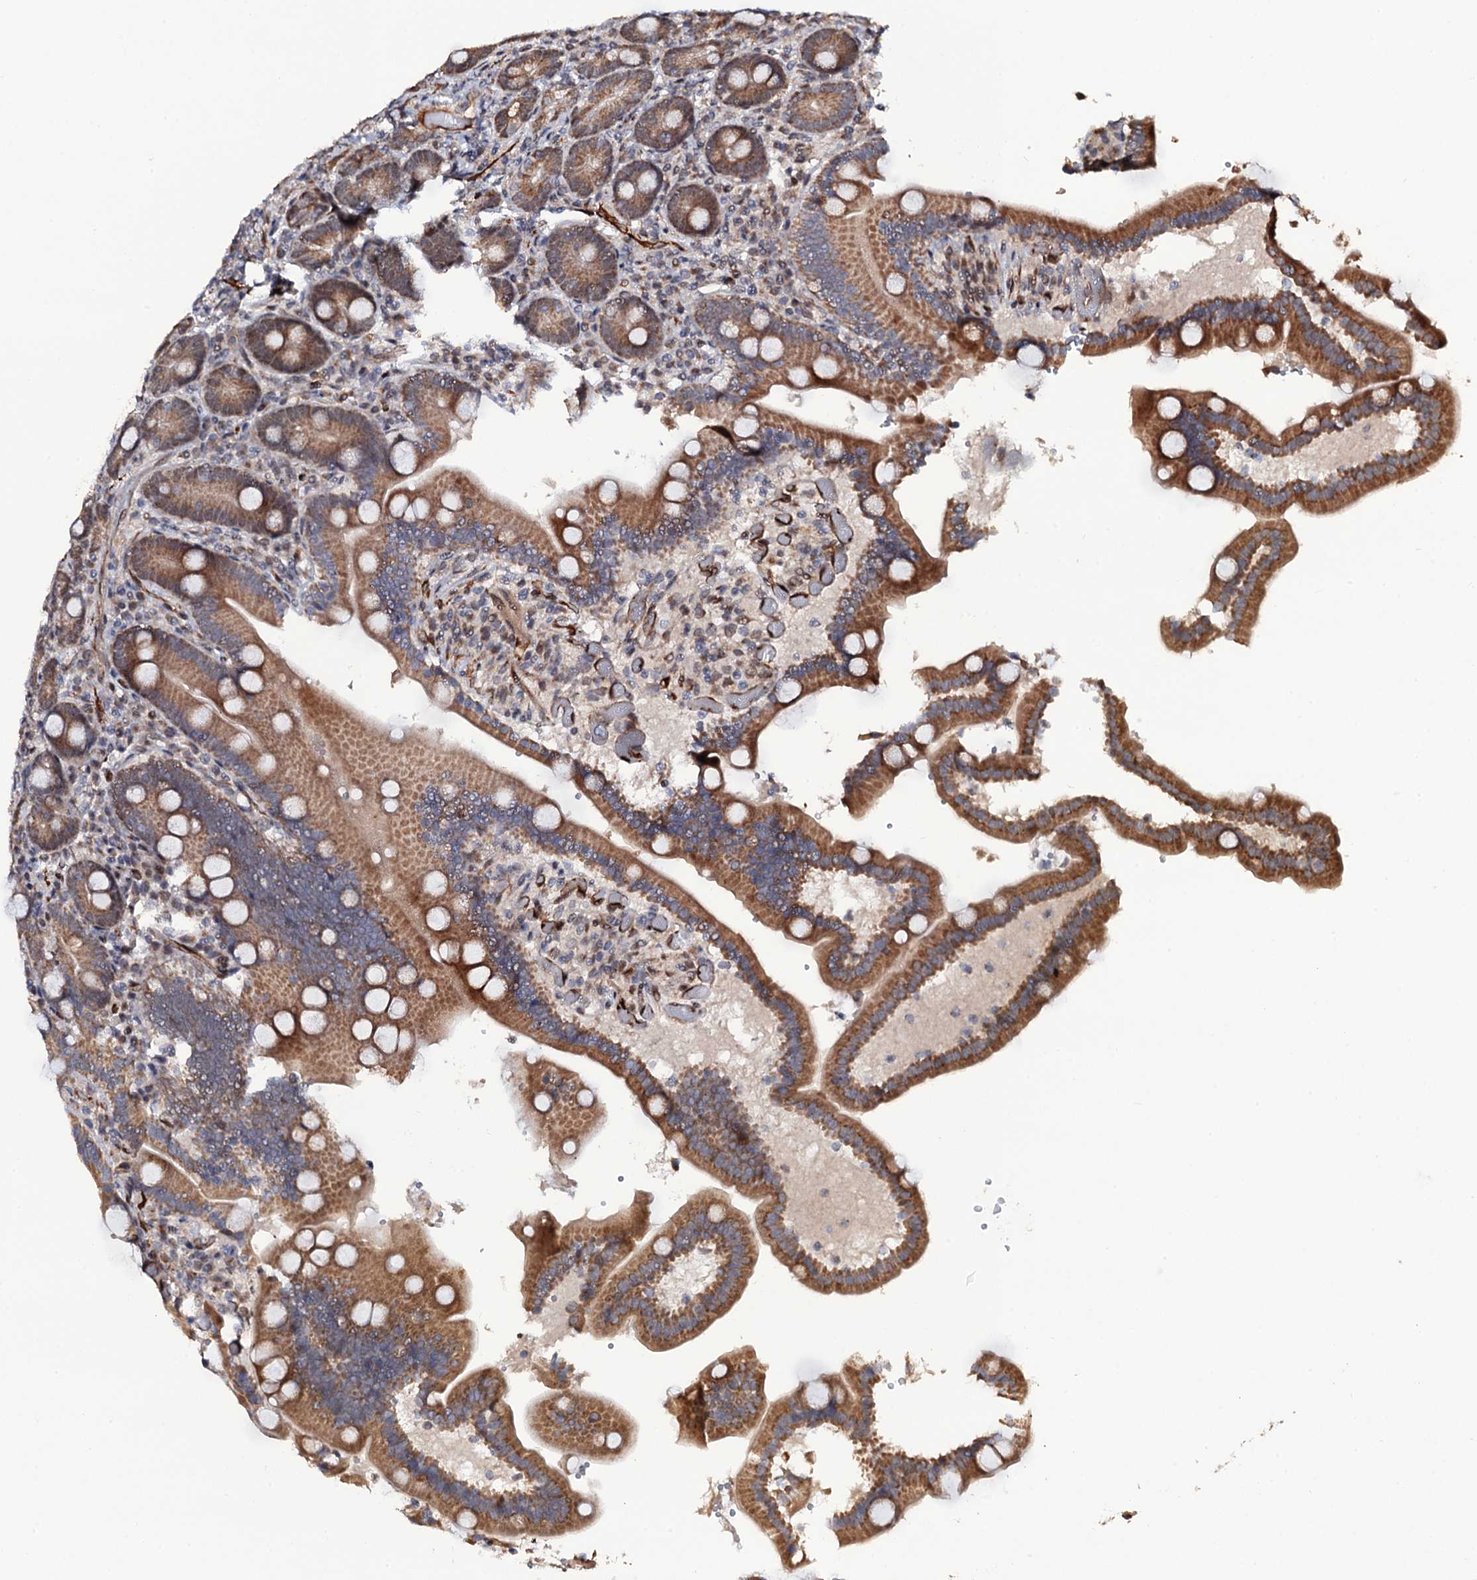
{"staining": {"intensity": "moderate", "quantity": ">75%", "location": "cytoplasmic/membranous"}, "tissue": "duodenum", "cell_type": "Glandular cells", "image_type": "normal", "snomed": [{"axis": "morphology", "description": "Normal tissue, NOS"}, {"axis": "topography", "description": "Duodenum"}], "caption": "DAB immunohistochemical staining of benign duodenum shows moderate cytoplasmic/membranous protein staining in about >75% of glandular cells.", "gene": "LRRC63", "patient": {"sex": "female", "age": 62}}